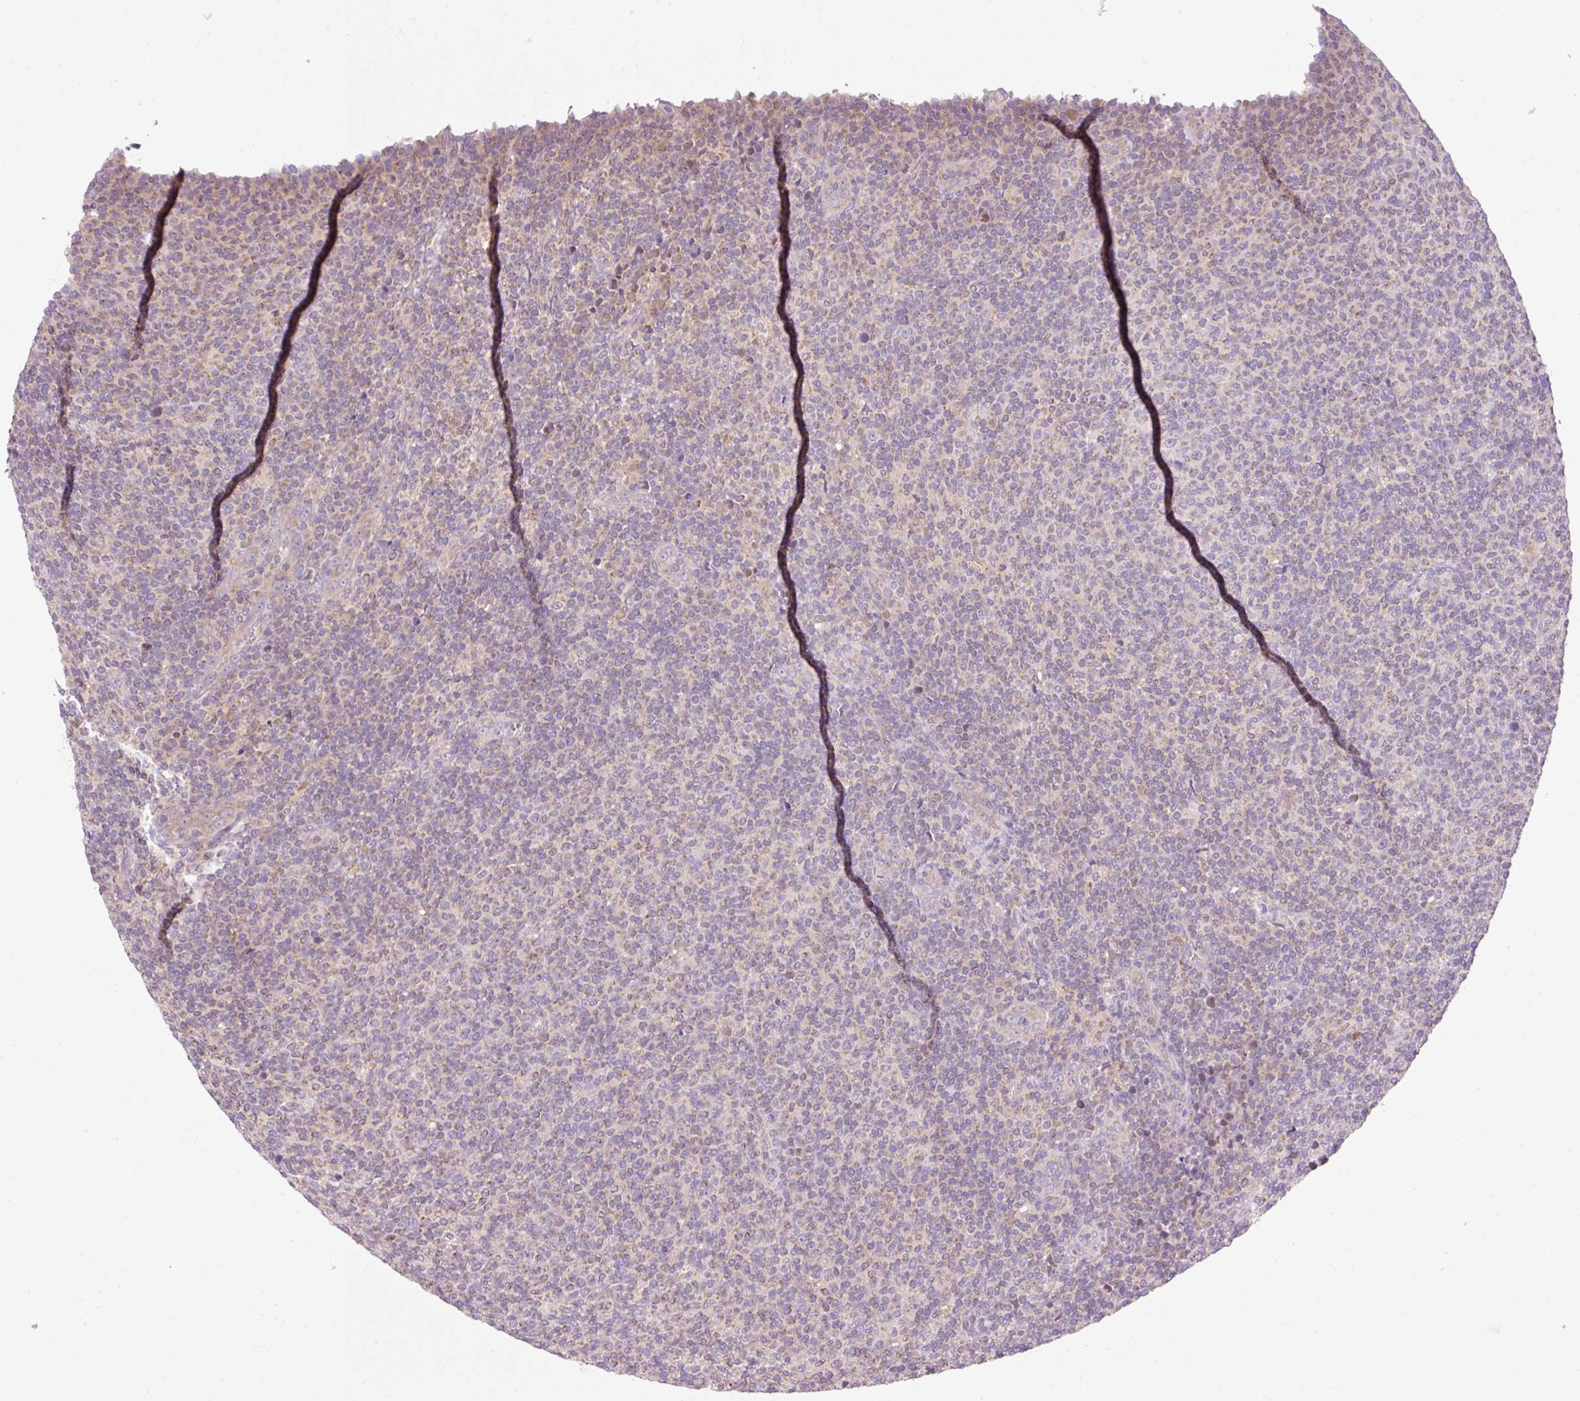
{"staining": {"intensity": "weak", "quantity": "<25%", "location": "cytoplasmic/membranous"}, "tissue": "lymphoma", "cell_type": "Tumor cells", "image_type": "cancer", "snomed": [{"axis": "morphology", "description": "Malignant lymphoma, non-Hodgkin's type, Low grade"}, {"axis": "topography", "description": "Lymph node"}], "caption": "Tumor cells show no significant staining in malignant lymphoma, non-Hodgkin's type (low-grade).", "gene": "IMMT", "patient": {"sex": "male", "age": 66}}